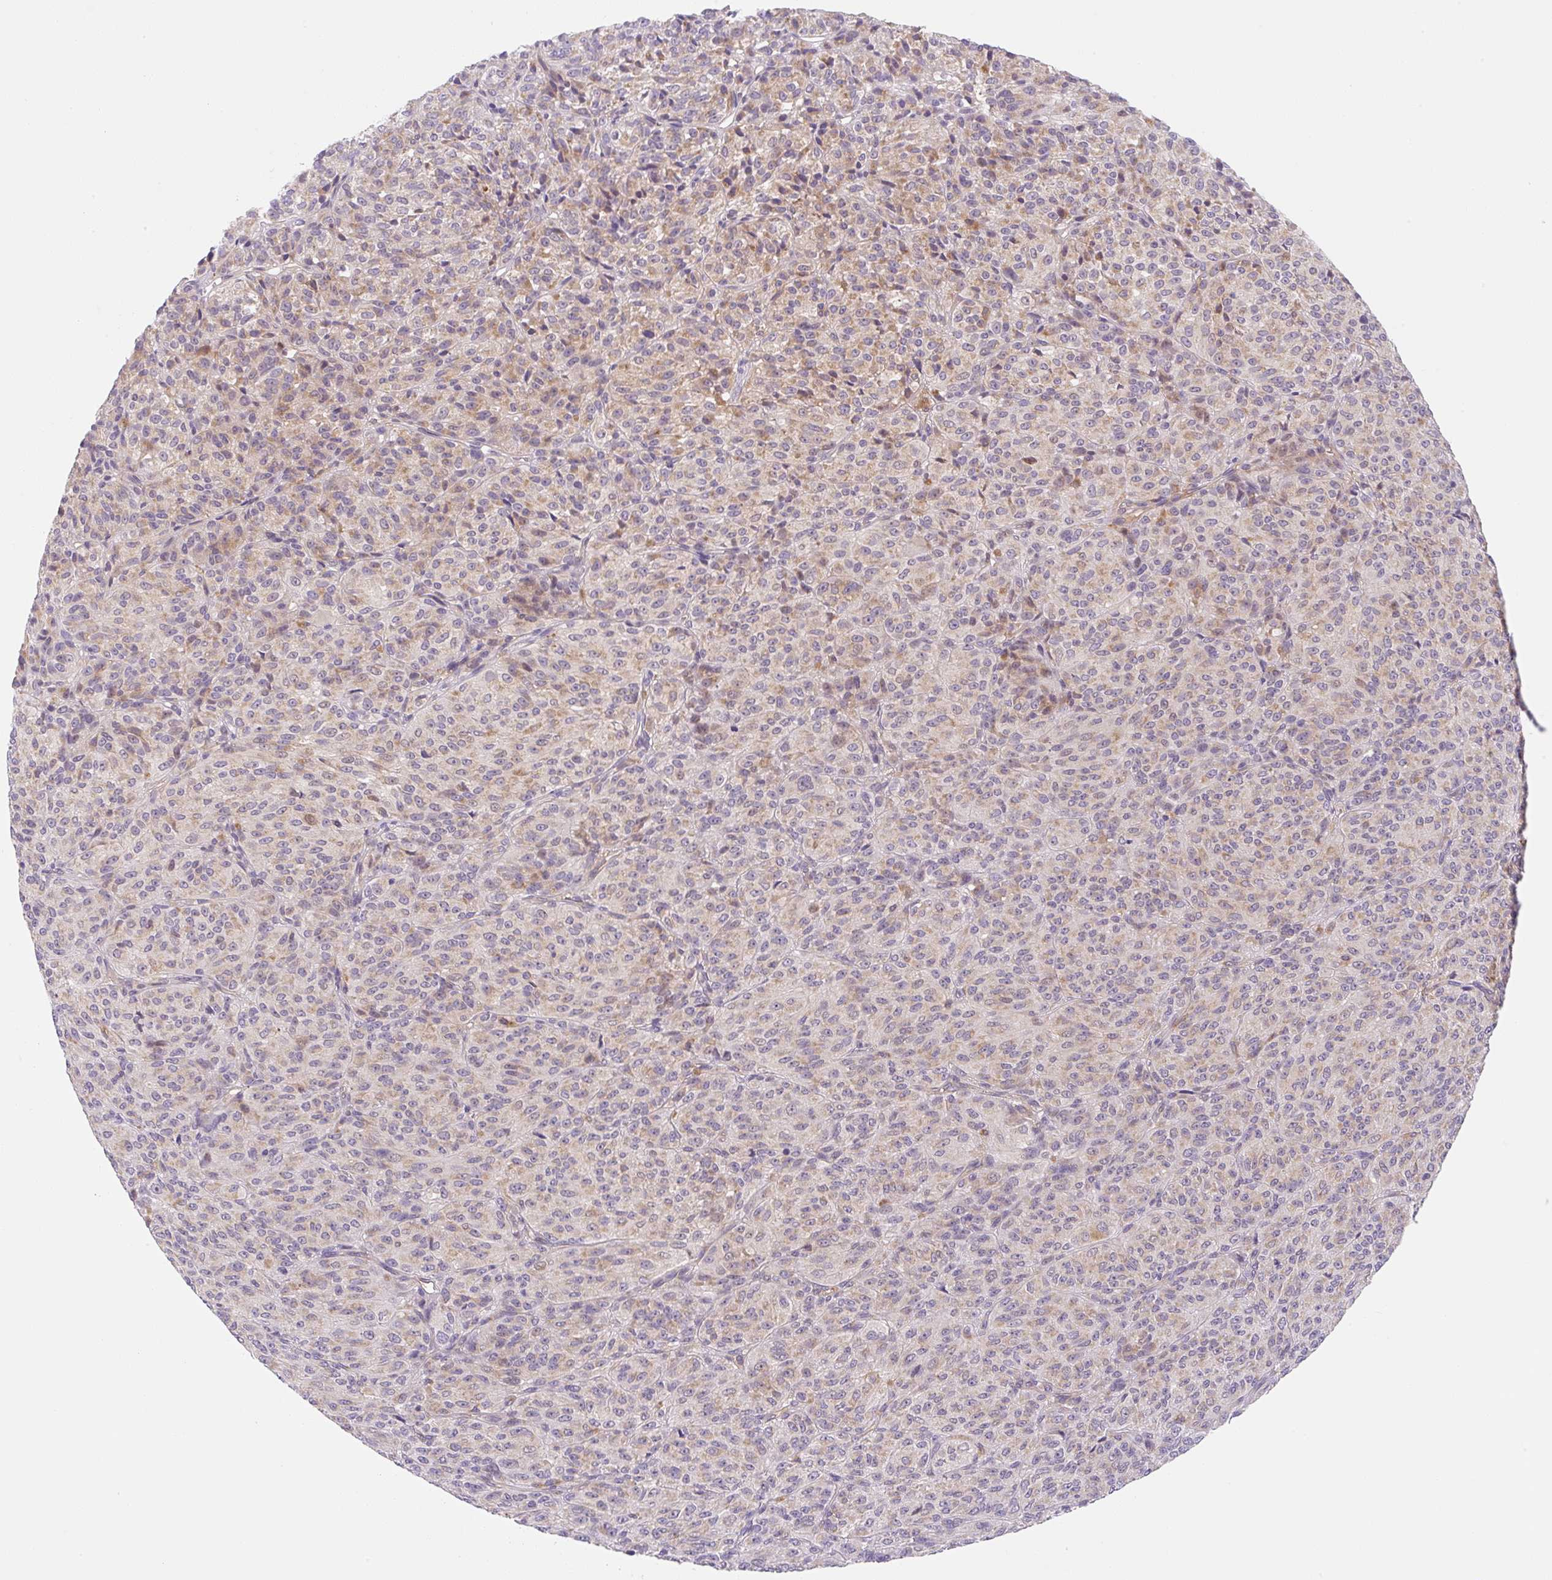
{"staining": {"intensity": "weak", "quantity": "<25%", "location": "cytoplasmic/membranous"}, "tissue": "melanoma", "cell_type": "Tumor cells", "image_type": "cancer", "snomed": [{"axis": "morphology", "description": "Malignant melanoma, Metastatic site"}, {"axis": "topography", "description": "Brain"}], "caption": "This is an IHC micrograph of human melanoma. There is no staining in tumor cells.", "gene": "OMA1", "patient": {"sex": "female", "age": 56}}